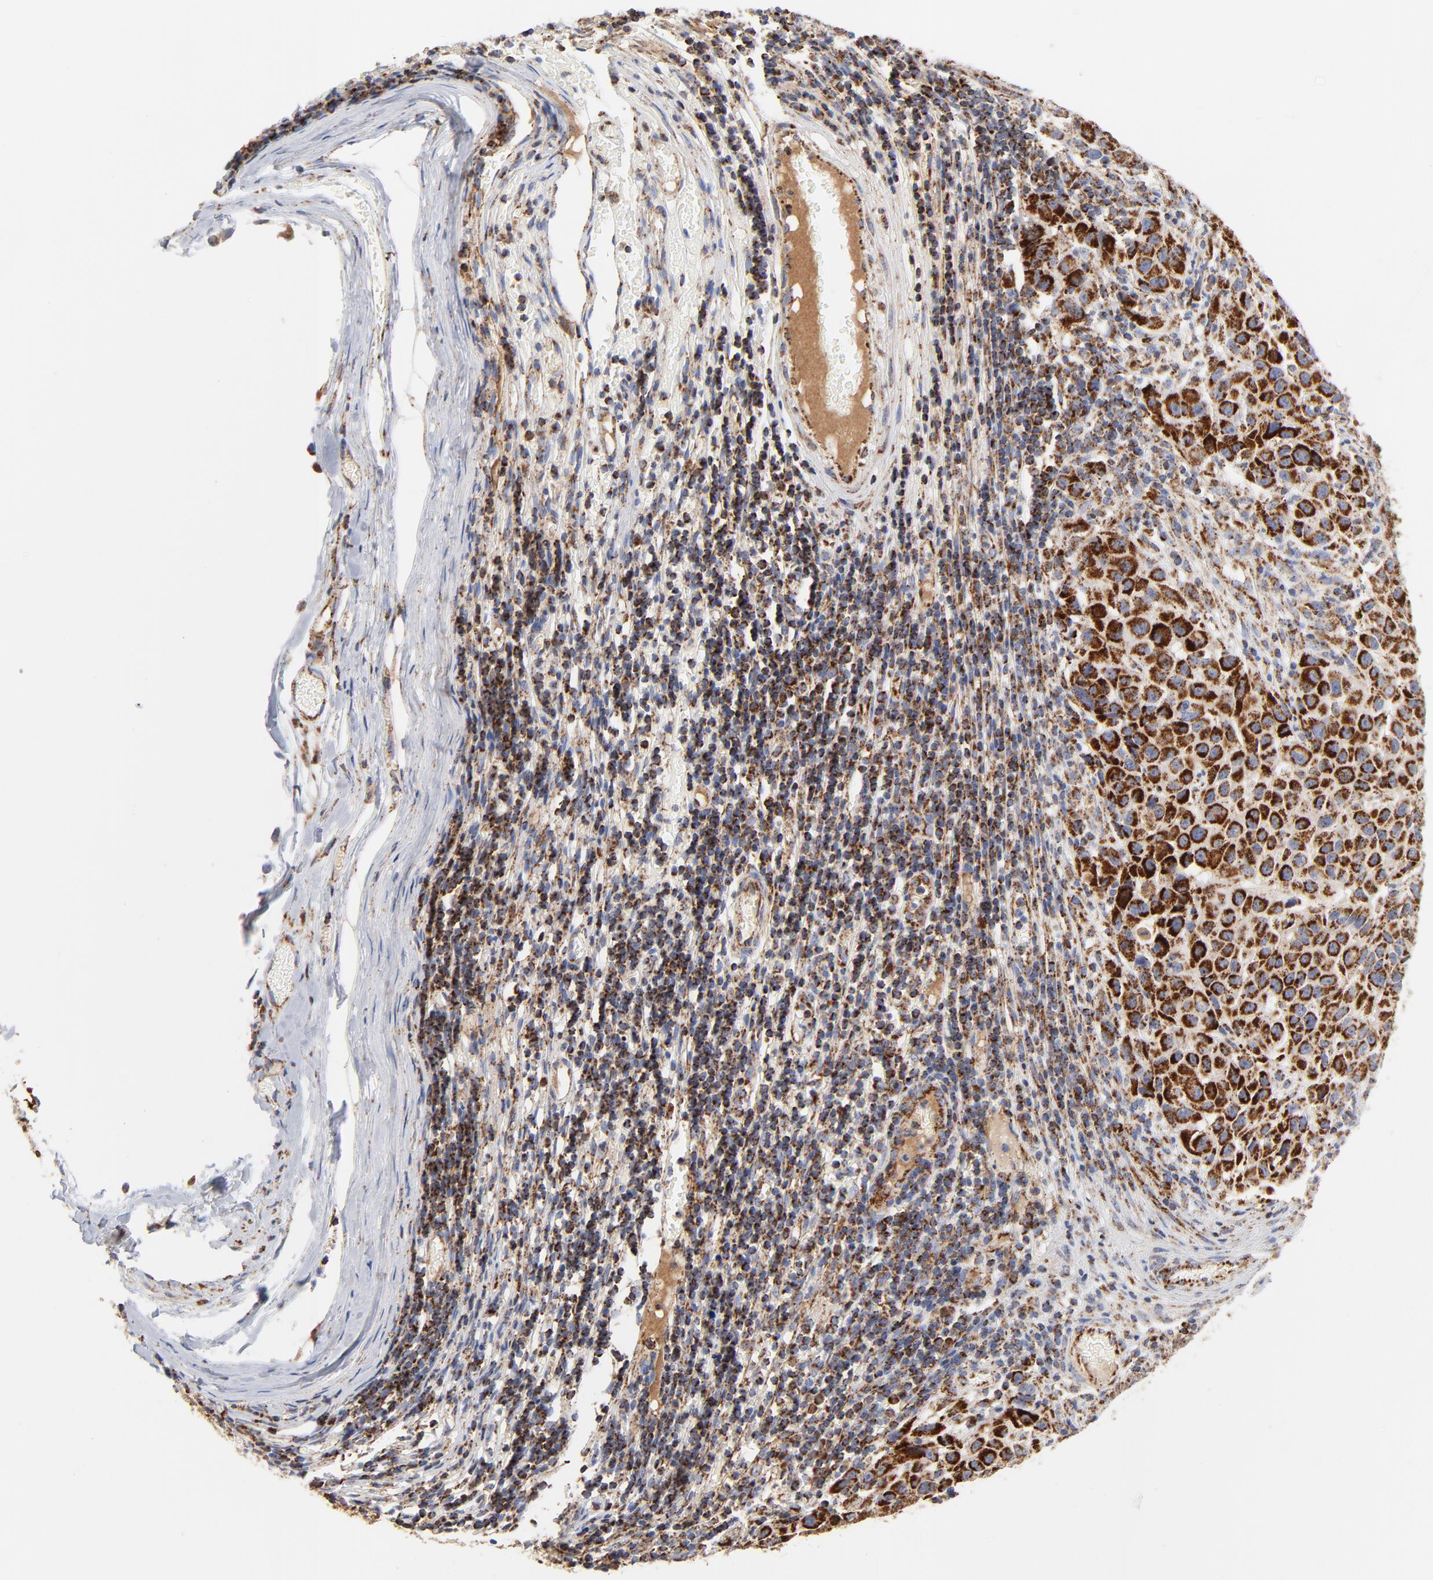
{"staining": {"intensity": "strong", "quantity": ">75%", "location": "cytoplasmic/membranous"}, "tissue": "melanoma", "cell_type": "Tumor cells", "image_type": "cancer", "snomed": [{"axis": "morphology", "description": "Malignant melanoma, Metastatic site"}, {"axis": "topography", "description": "Lymph node"}], "caption": "Melanoma was stained to show a protein in brown. There is high levels of strong cytoplasmic/membranous staining in approximately >75% of tumor cells. The staining was performed using DAB (3,3'-diaminobenzidine), with brown indicating positive protein expression. Nuclei are stained blue with hematoxylin.", "gene": "DIABLO", "patient": {"sex": "male", "age": 61}}